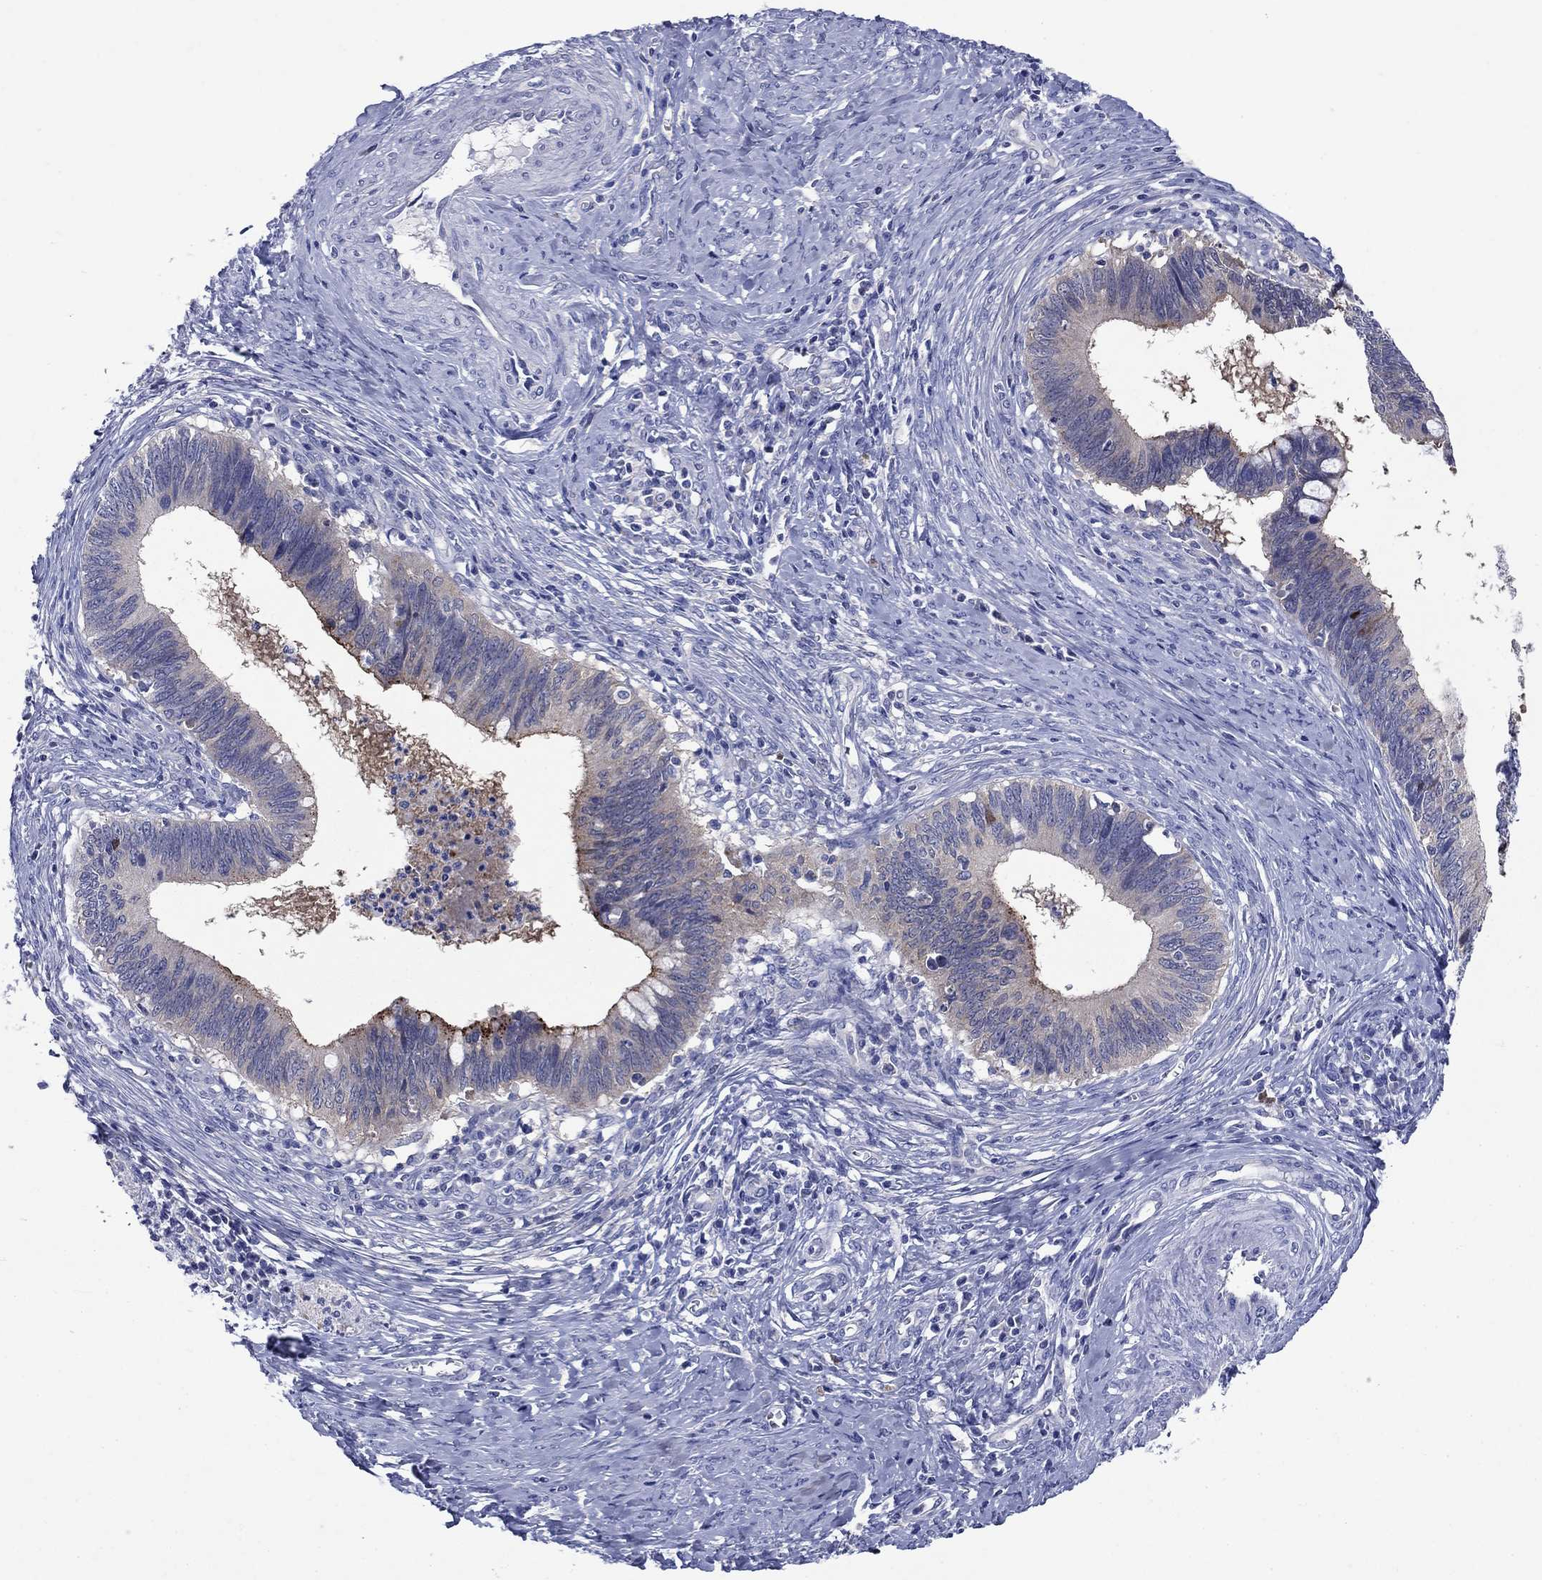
{"staining": {"intensity": "moderate", "quantity": "<25%", "location": "cytoplasmic/membranous"}, "tissue": "cervical cancer", "cell_type": "Tumor cells", "image_type": "cancer", "snomed": [{"axis": "morphology", "description": "Adenocarcinoma, NOS"}, {"axis": "topography", "description": "Cervix"}], "caption": "DAB immunohistochemical staining of human cervical cancer (adenocarcinoma) demonstrates moderate cytoplasmic/membranous protein staining in approximately <25% of tumor cells.", "gene": "SULT2B1", "patient": {"sex": "female", "age": 42}}